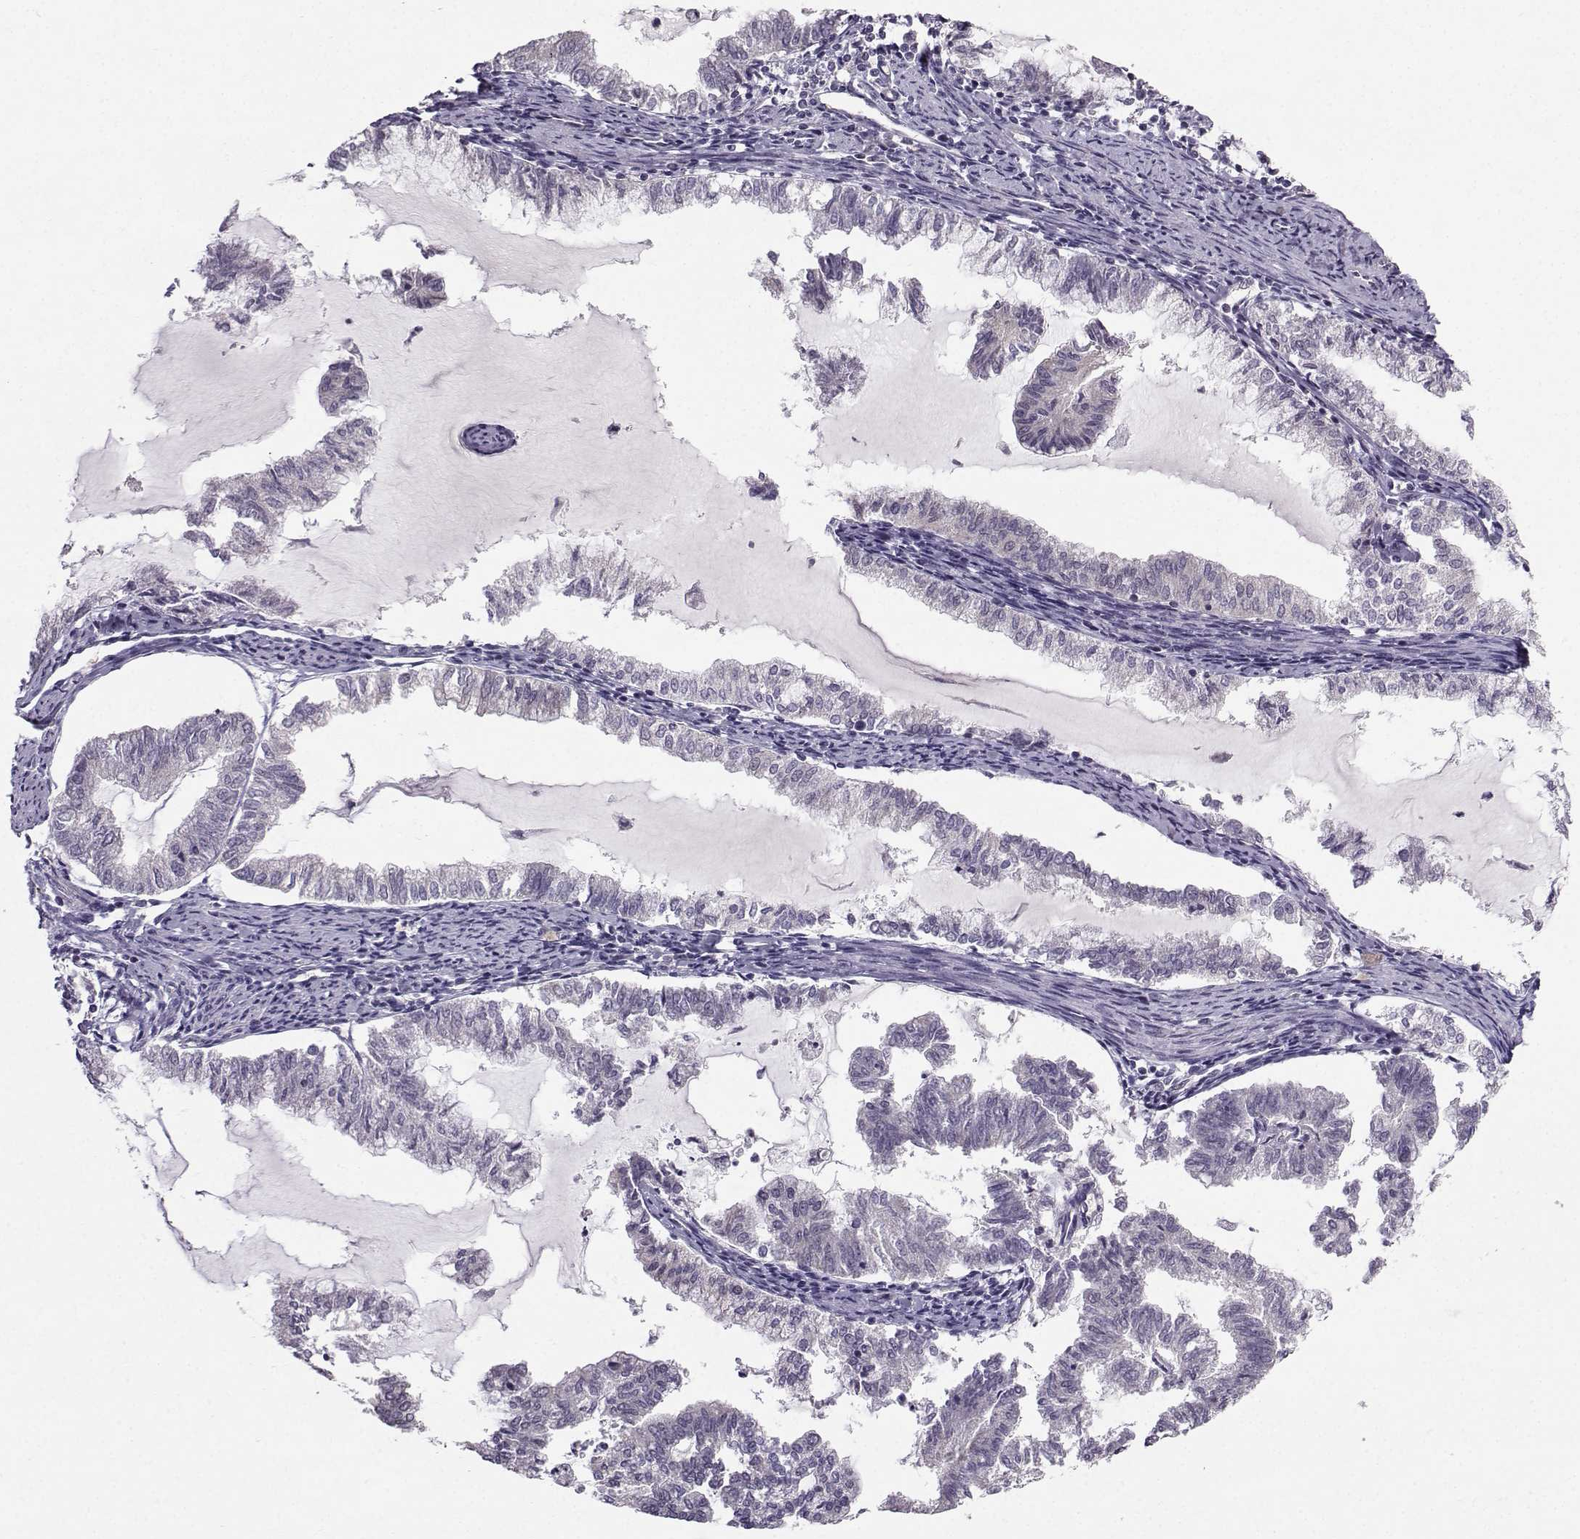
{"staining": {"intensity": "negative", "quantity": "none", "location": "none"}, "tissue": "endometrial cancer", "cell_type": "Tumor cells", "image_type": "cancer", "snomed": [{"axis": "morphology", "description": "Adenocarcinoma, NOS"}, {"axis": "topography", "description": "Endometrium"}], "caption": "This is an immunohistochemistry (IHC) photomicrograph of human adenocarcinoma (endometrial). There is no staining in tumor cells.", "gene": "TSPYL5", "patient": {"sex": "female", "age": 79}}